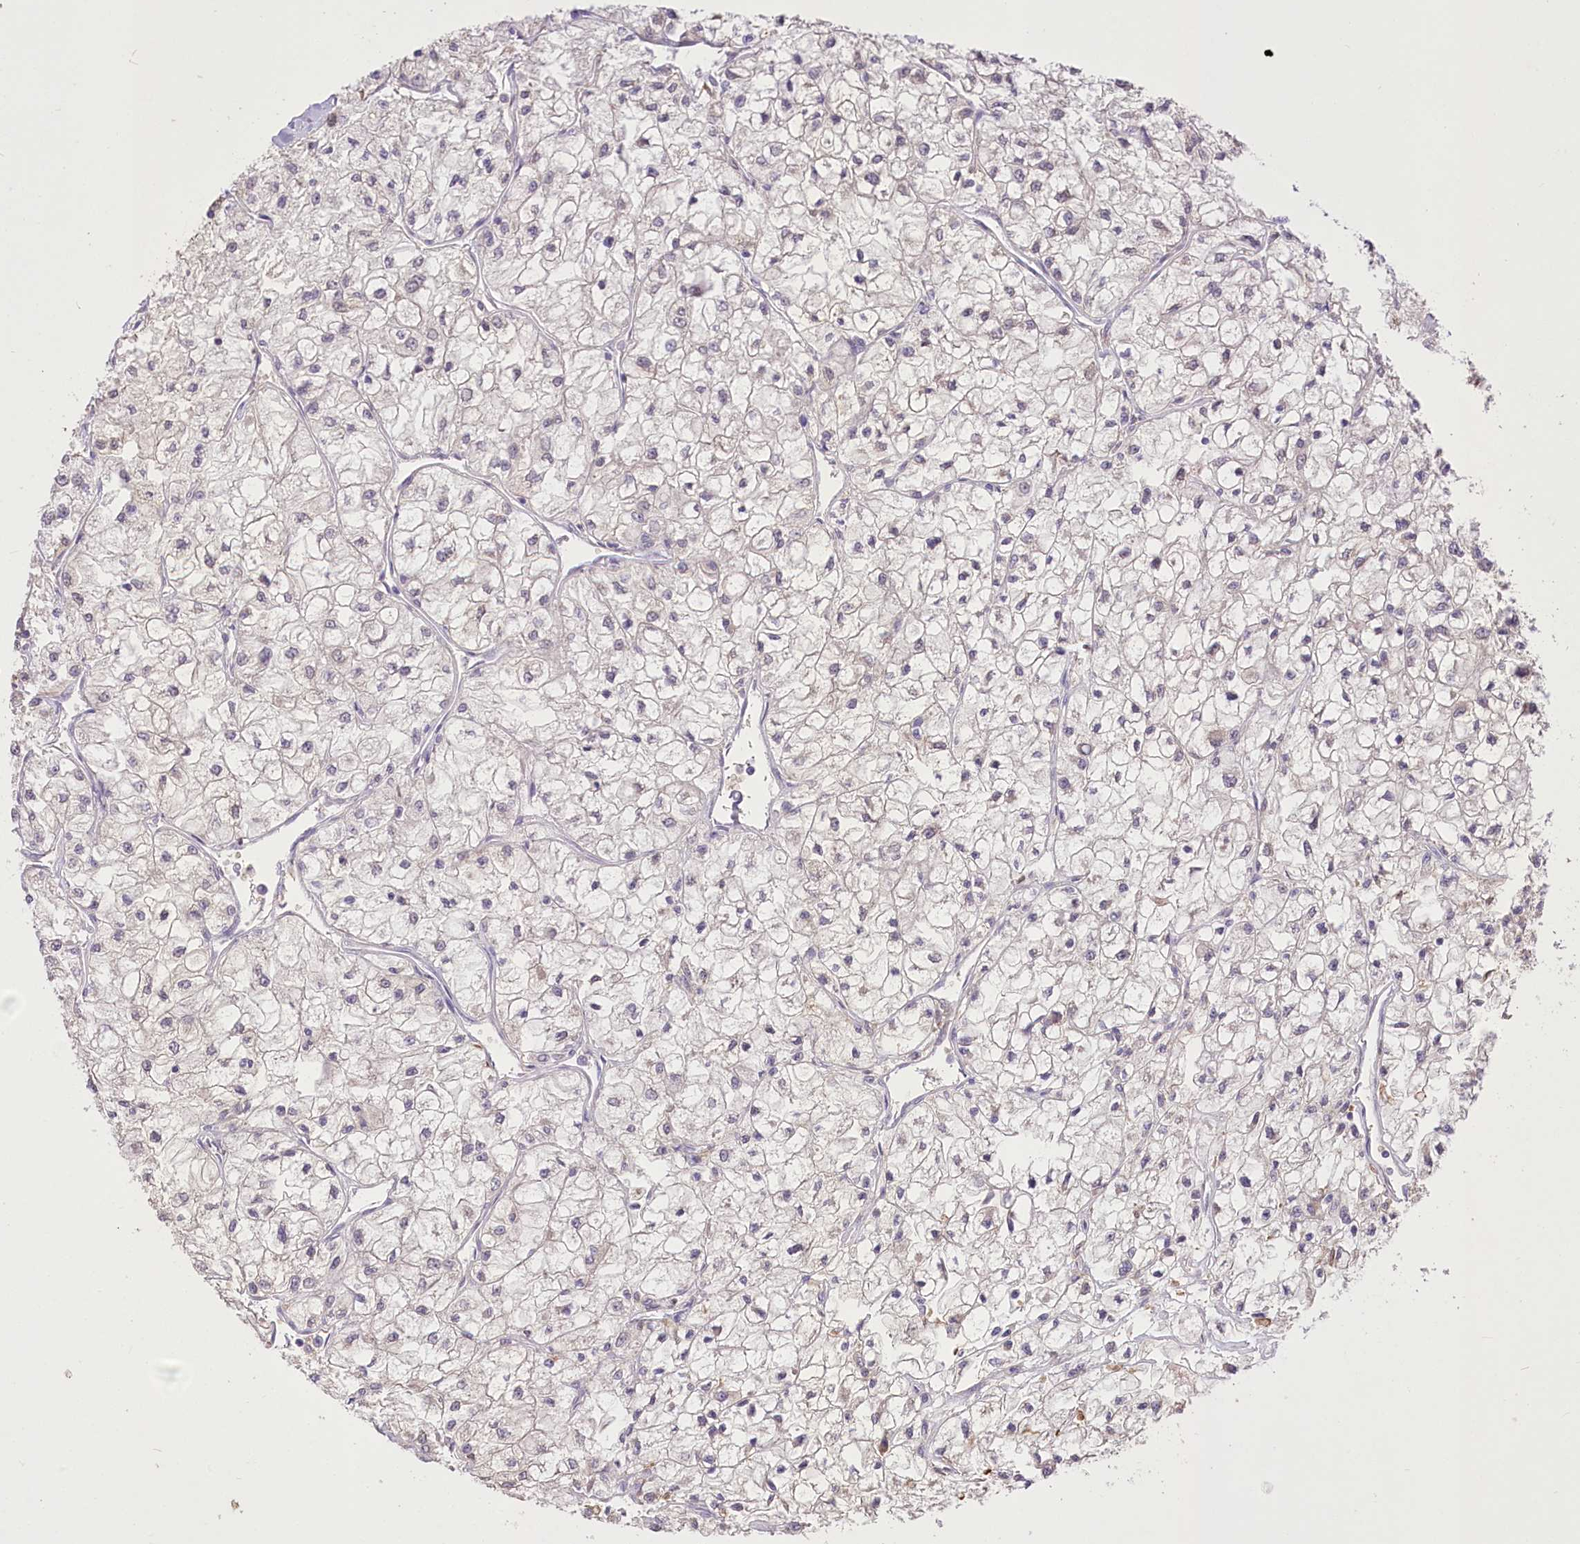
{"staining": {"intensity": "negative", "quantity": "none", "location": "none"}, "tissue": "renal cancer", "cell_type": "Tumor cells", "image_type": "cancer", "snomed": [{"axis": "morphology", "description": "Adenocarcinoma, NOS"}, {"axis": "topography", "description": "Kidney"}], "caption": "IHC of human adenocarcinoma (renal) demonstrates no staining in tumor cells. (DAB immunohistochemistry (IHC) visualized using brightfield microscopy, high magnification).", "gene": "R3HDM2", "patient": {"sex": "male", "age": 80}}